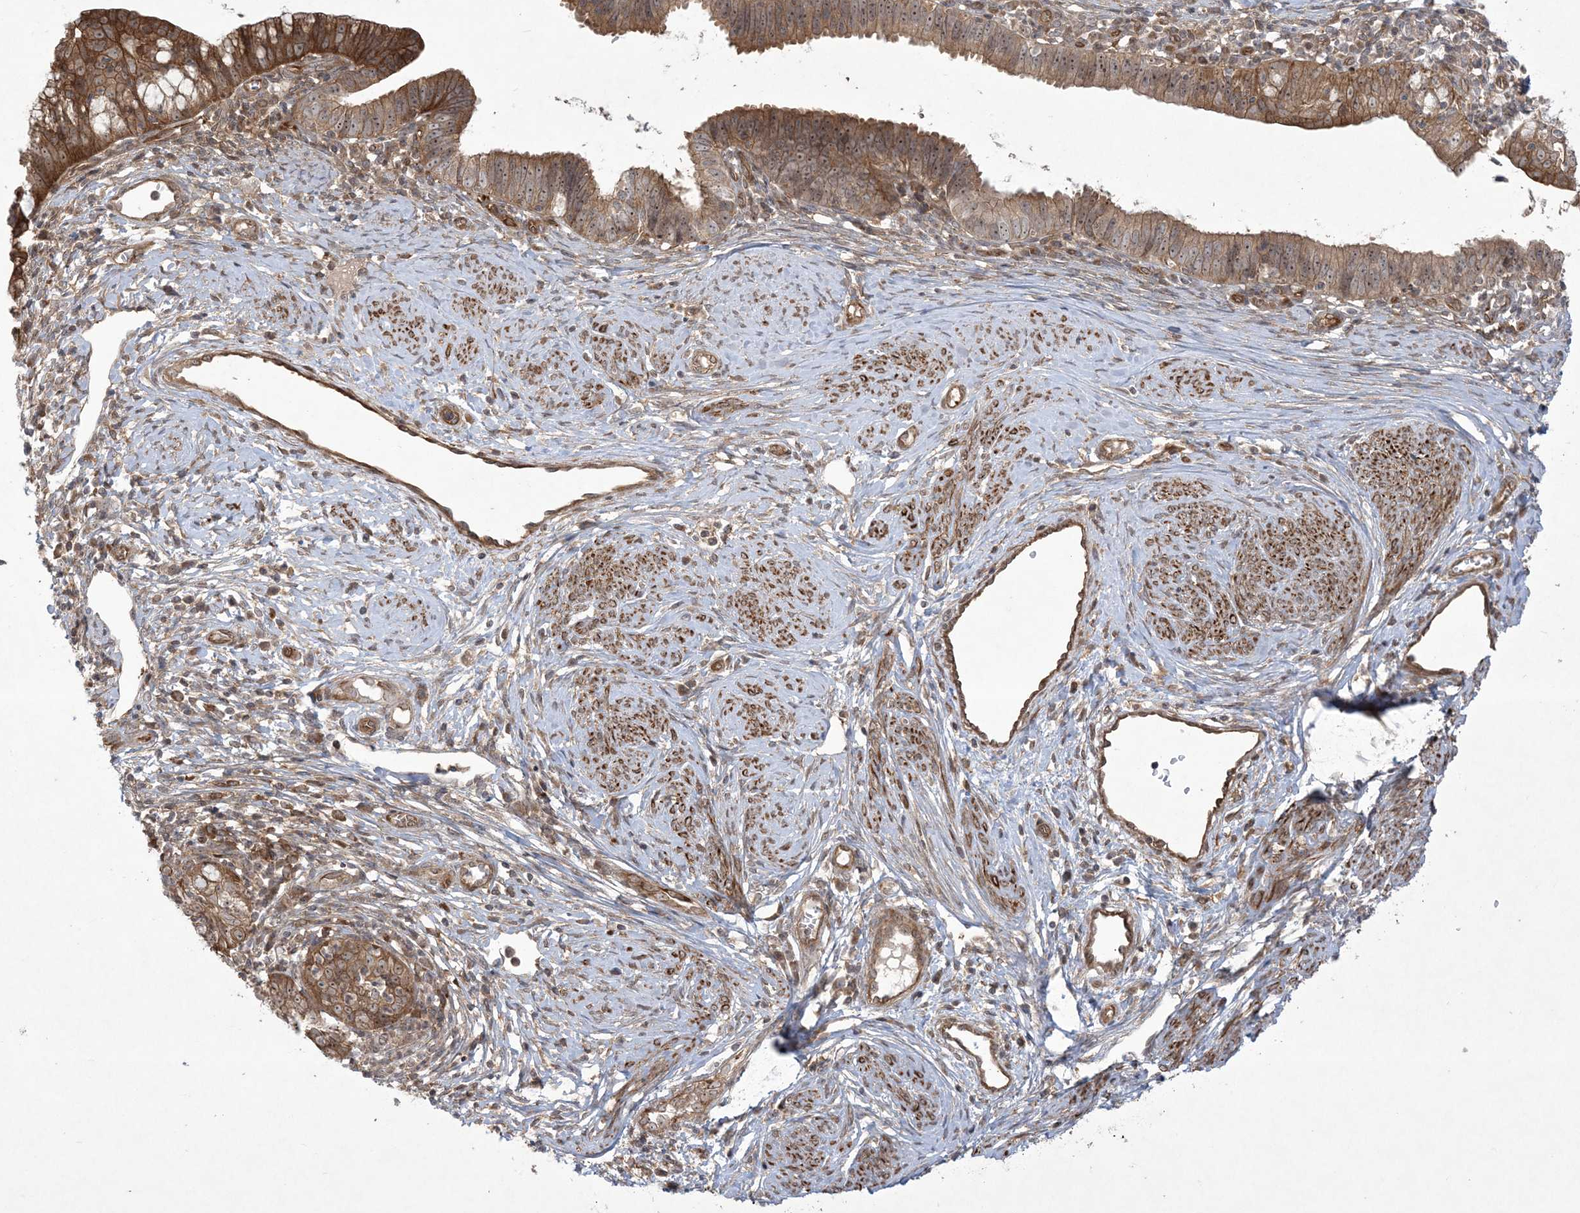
{"staining": {"intensity": "strong", "quantity": ">75%", "location": "cytoplasmic/membranous,nuclear"}, "tissue": "cervical cancer", "cell_type": "Tumor cells", "image_type": "cancer", "snomed": [{"axis": "morphology", "description": "Adenocarcinoma, NOS"}, {"axis": "topography", "description": "Cervix"}], "caption": "Cervical adenocarcinoma was stained to show a protein in brown. There is high levels of strong cytoplasmic/membranous and nuclear positivity in approximately >75% of tumor cells.", "gene": "SOGA3", "patient": {"sex": "female", "age": 36}}